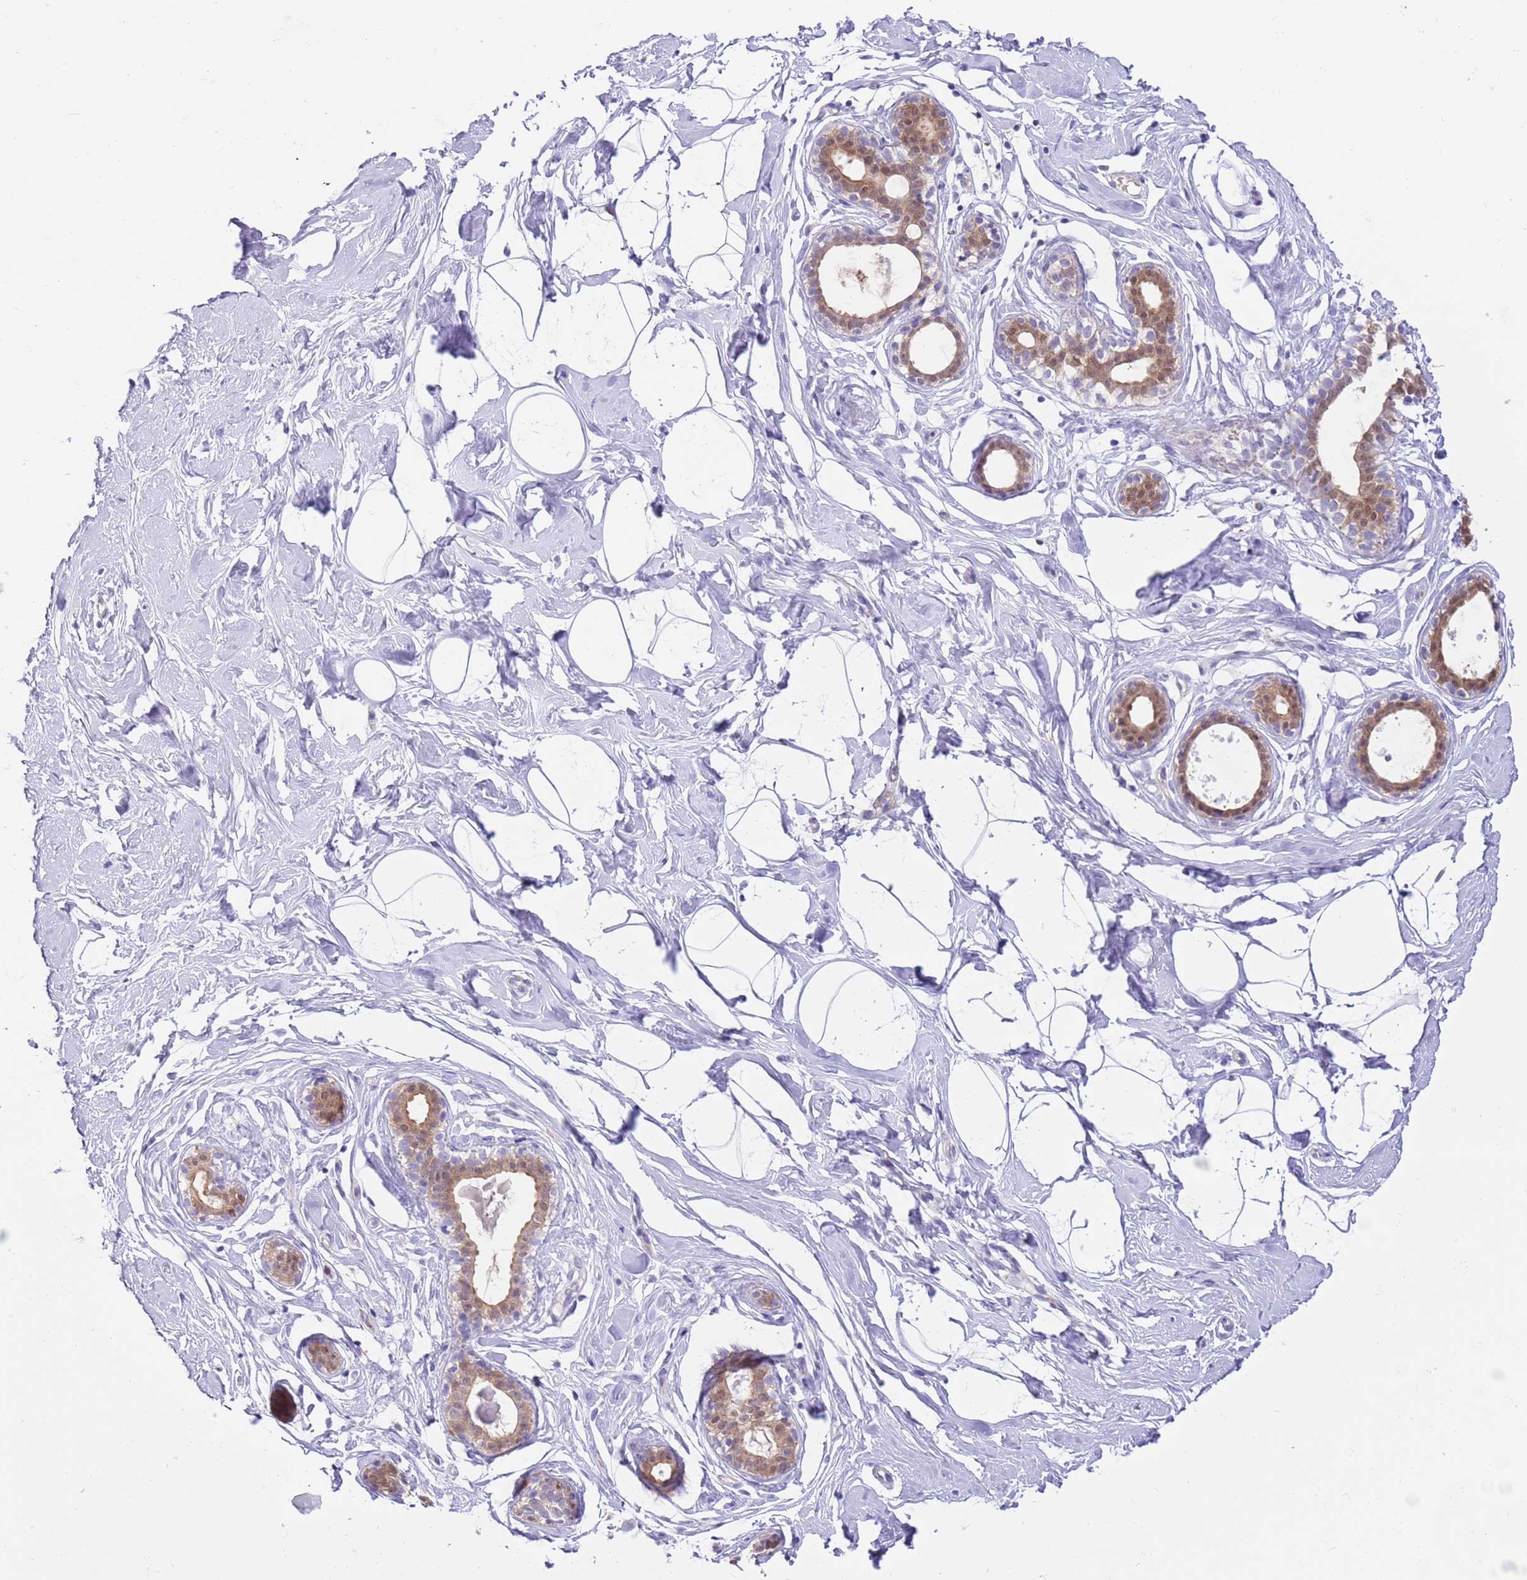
{"staining": {"intensity": "negative", "quantity": "none", "location": "none"}, "tissue": "breast", "cell_type": "Adipocytes", "image_type": "normal", "snomed": [{"axis": "morphology", "description": "Normal tissue, NOS"}, {"axis": "morphology", "description": "Adenoma, NOS"}, {"axis": "topography", "description": "Breast"}], "caption": "The immunohistochemistry (IHC) micrograph has no significant staining in adipocytes of breast. (Stains: DAB immunohistochemistry (IHC) with hematoxylin counter stain, Microscopy: brightfield microscopy at high magnification).", "gene": "DDI2", "patient": {"sex": "female", "age": 23}}